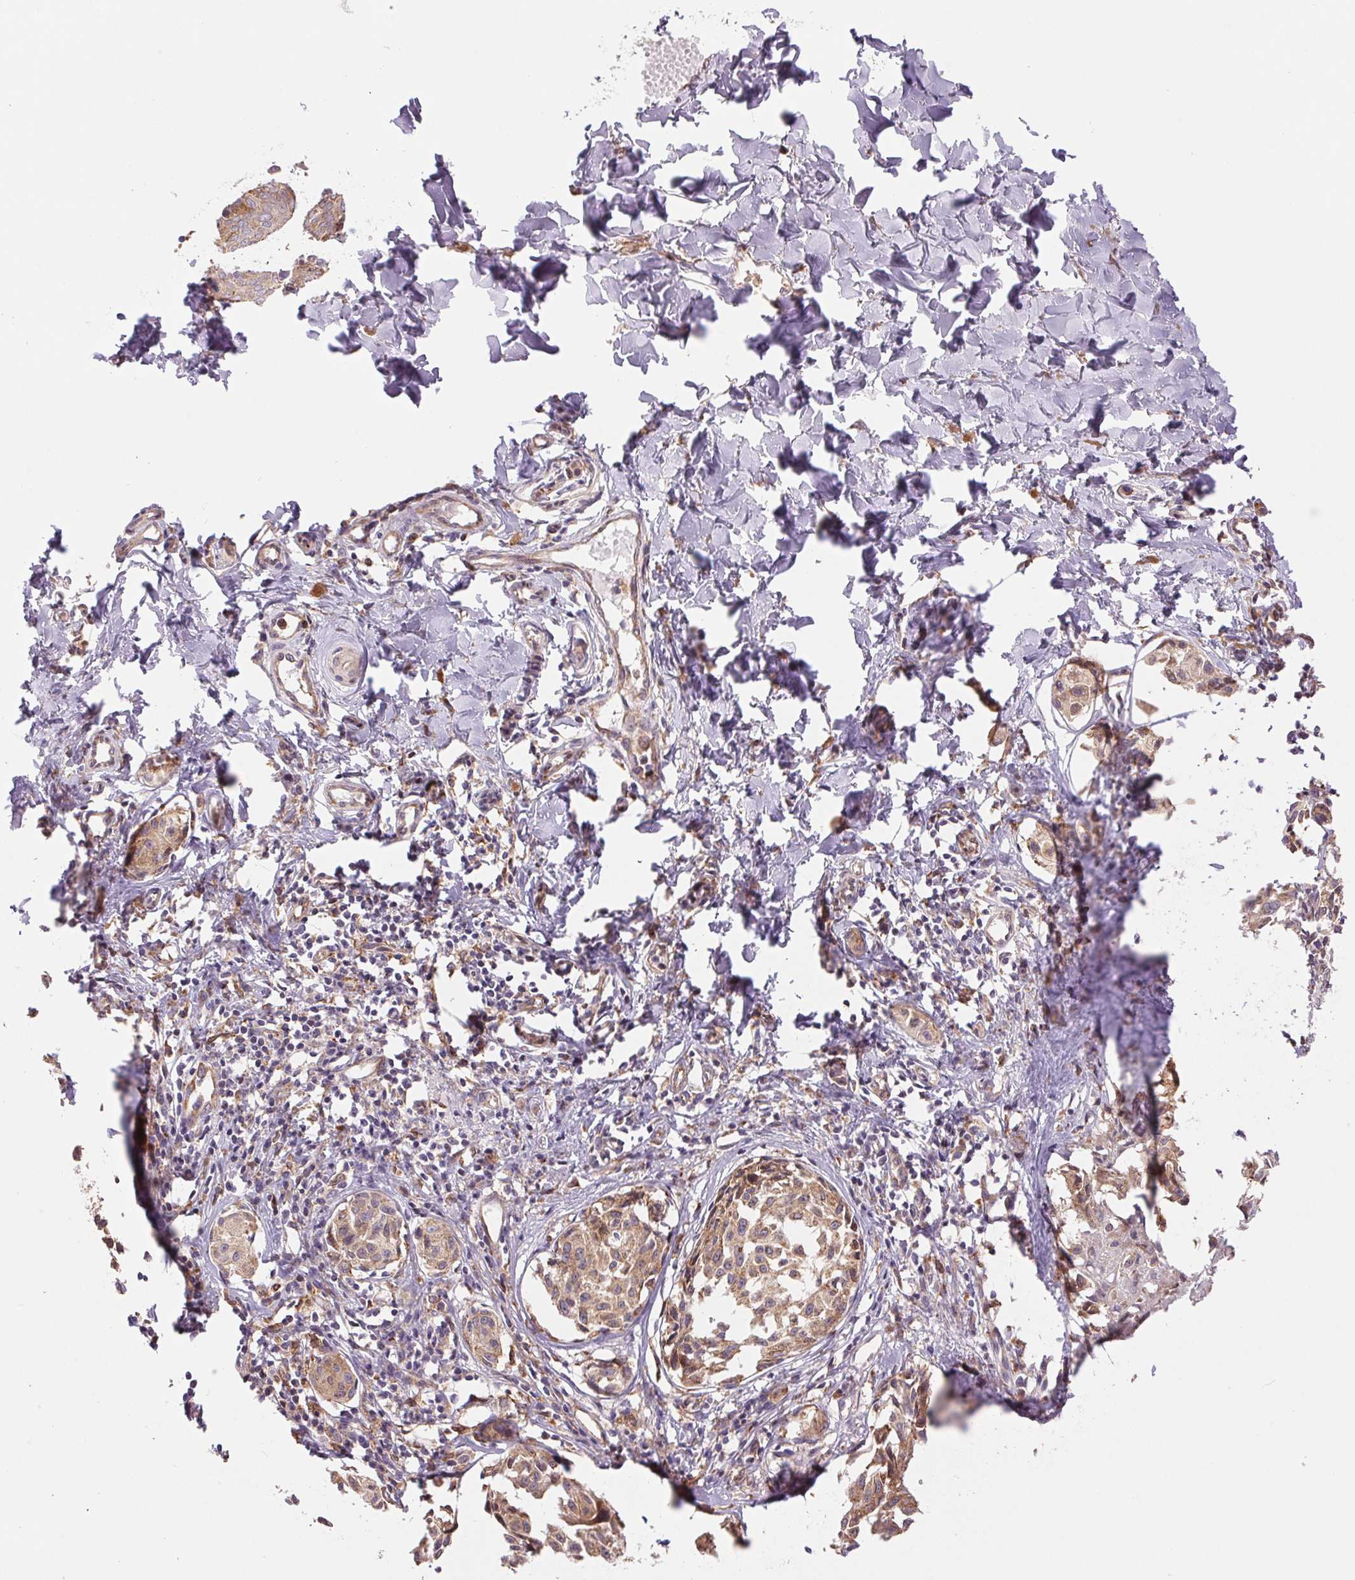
{"staining": {"intensity": "moderate", "quantity": ">75%", "location": "cytoplasmic/membranous"}, "tissue": "melanoma", "cell_type": "Tumor cells", "image_type": "cancer", "snomed": [{"axis": "morphology", "description": "Malignant melanoma, NOS"}, {"axis": "topography", "description": "Skin"}], "caption": "Immunohistochemical staining of malignant melanoma displays moderate cytoplasmic/membranous protein positivity in approximately >75% of tumor cells. (DAB IHC, brown staining for protein, blue staining for nuclei).", "gene": "KLHL20", "patient": {"sex": "male", "age": 51}}